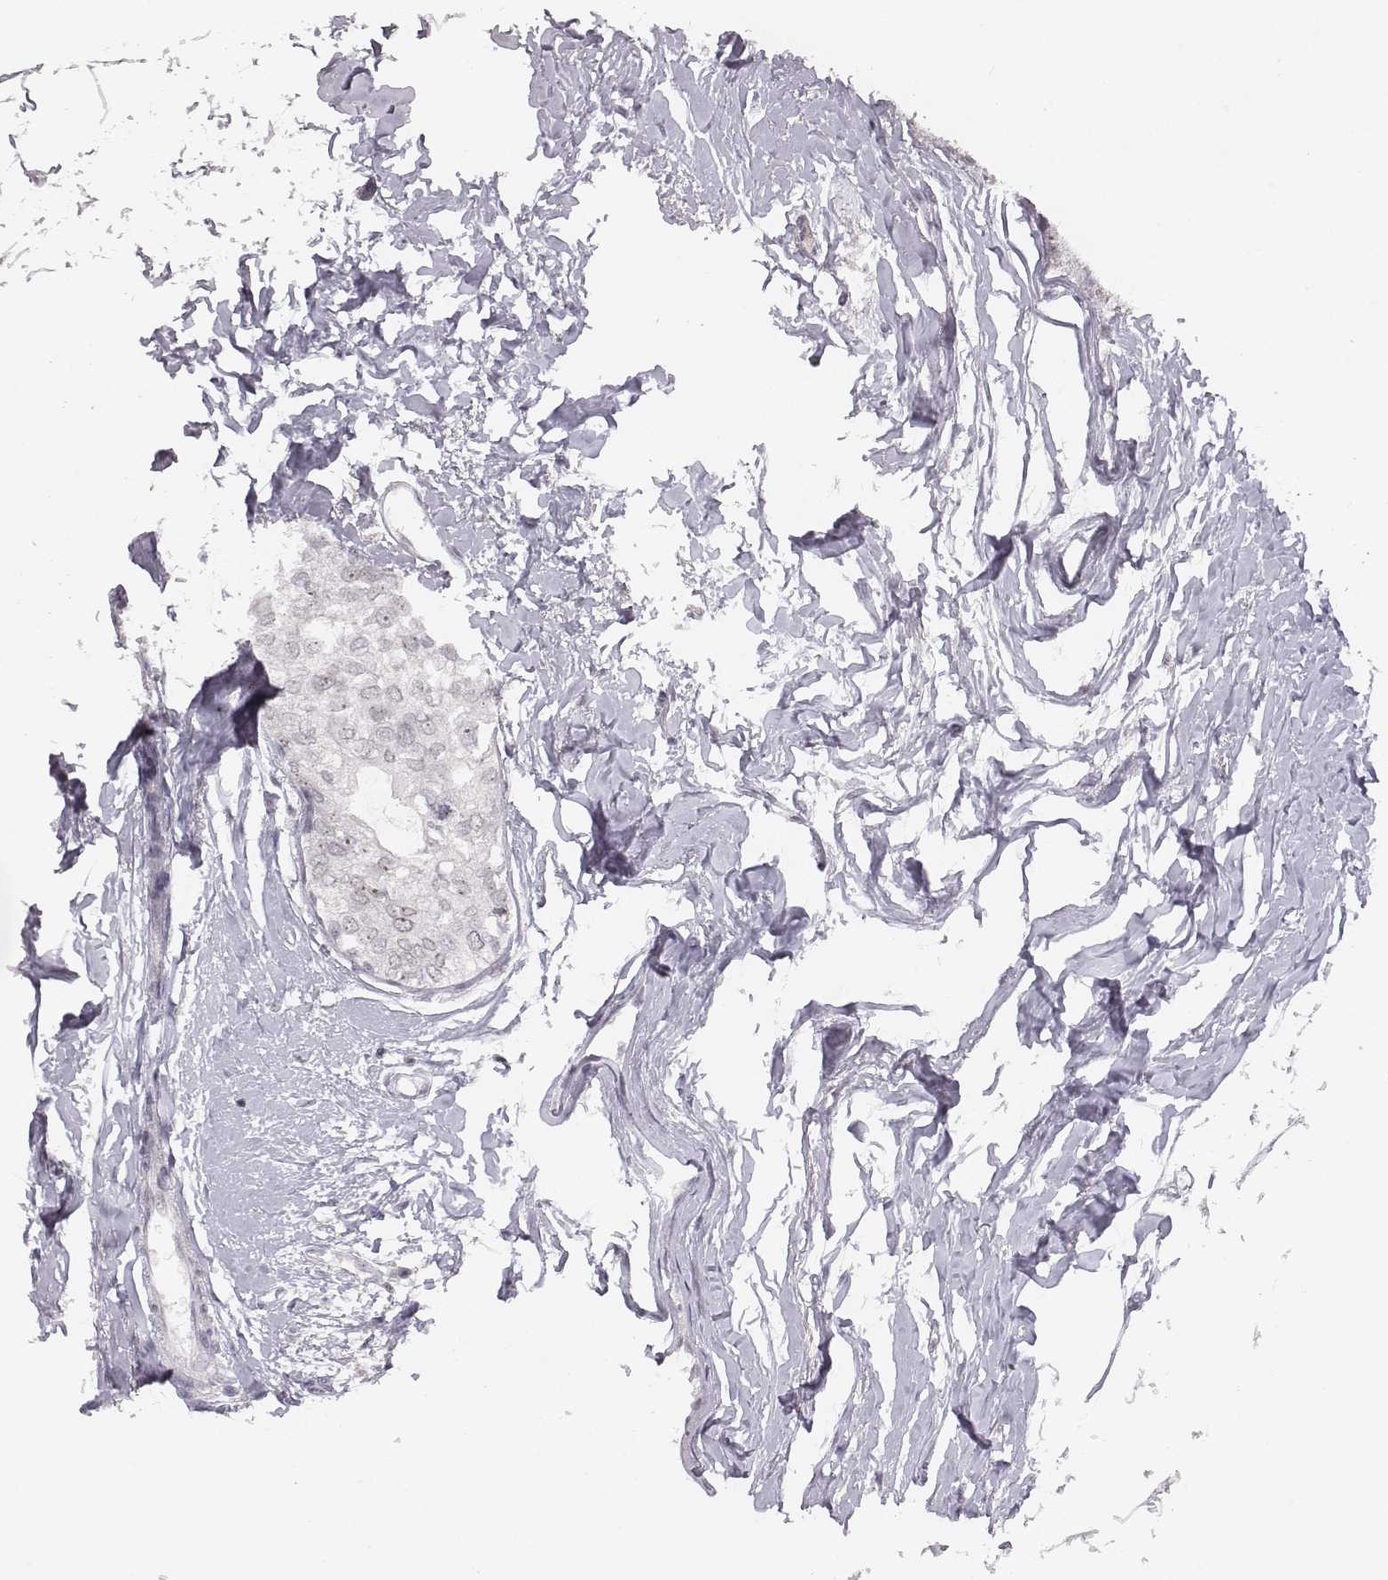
{"staining": {"intensity": "moderate", "quantity": "<25%", "location": "nuclear"}, "tissue": "breast cancer", "cell_type": "Tumor cells", "image_type": "cancer", "snomed": [{"axis": "morphology", "description": "Duct carcinoma"}, {"axis": "topography", "description": "Breast"}], "caption": "Immunohistochemical staining of breast cancer exhibits low levels of moderate nuclear protein positivity in approximately <25% of tumor cells. The protein of interest is stained brown, and the nuclei are stained in blue (DAB (3,3'-diaminobenzidine) IHC with brightfield microscopy, high magnification).", "gene": "NIFK", "patient": {"sex": "female", "age": 40}}